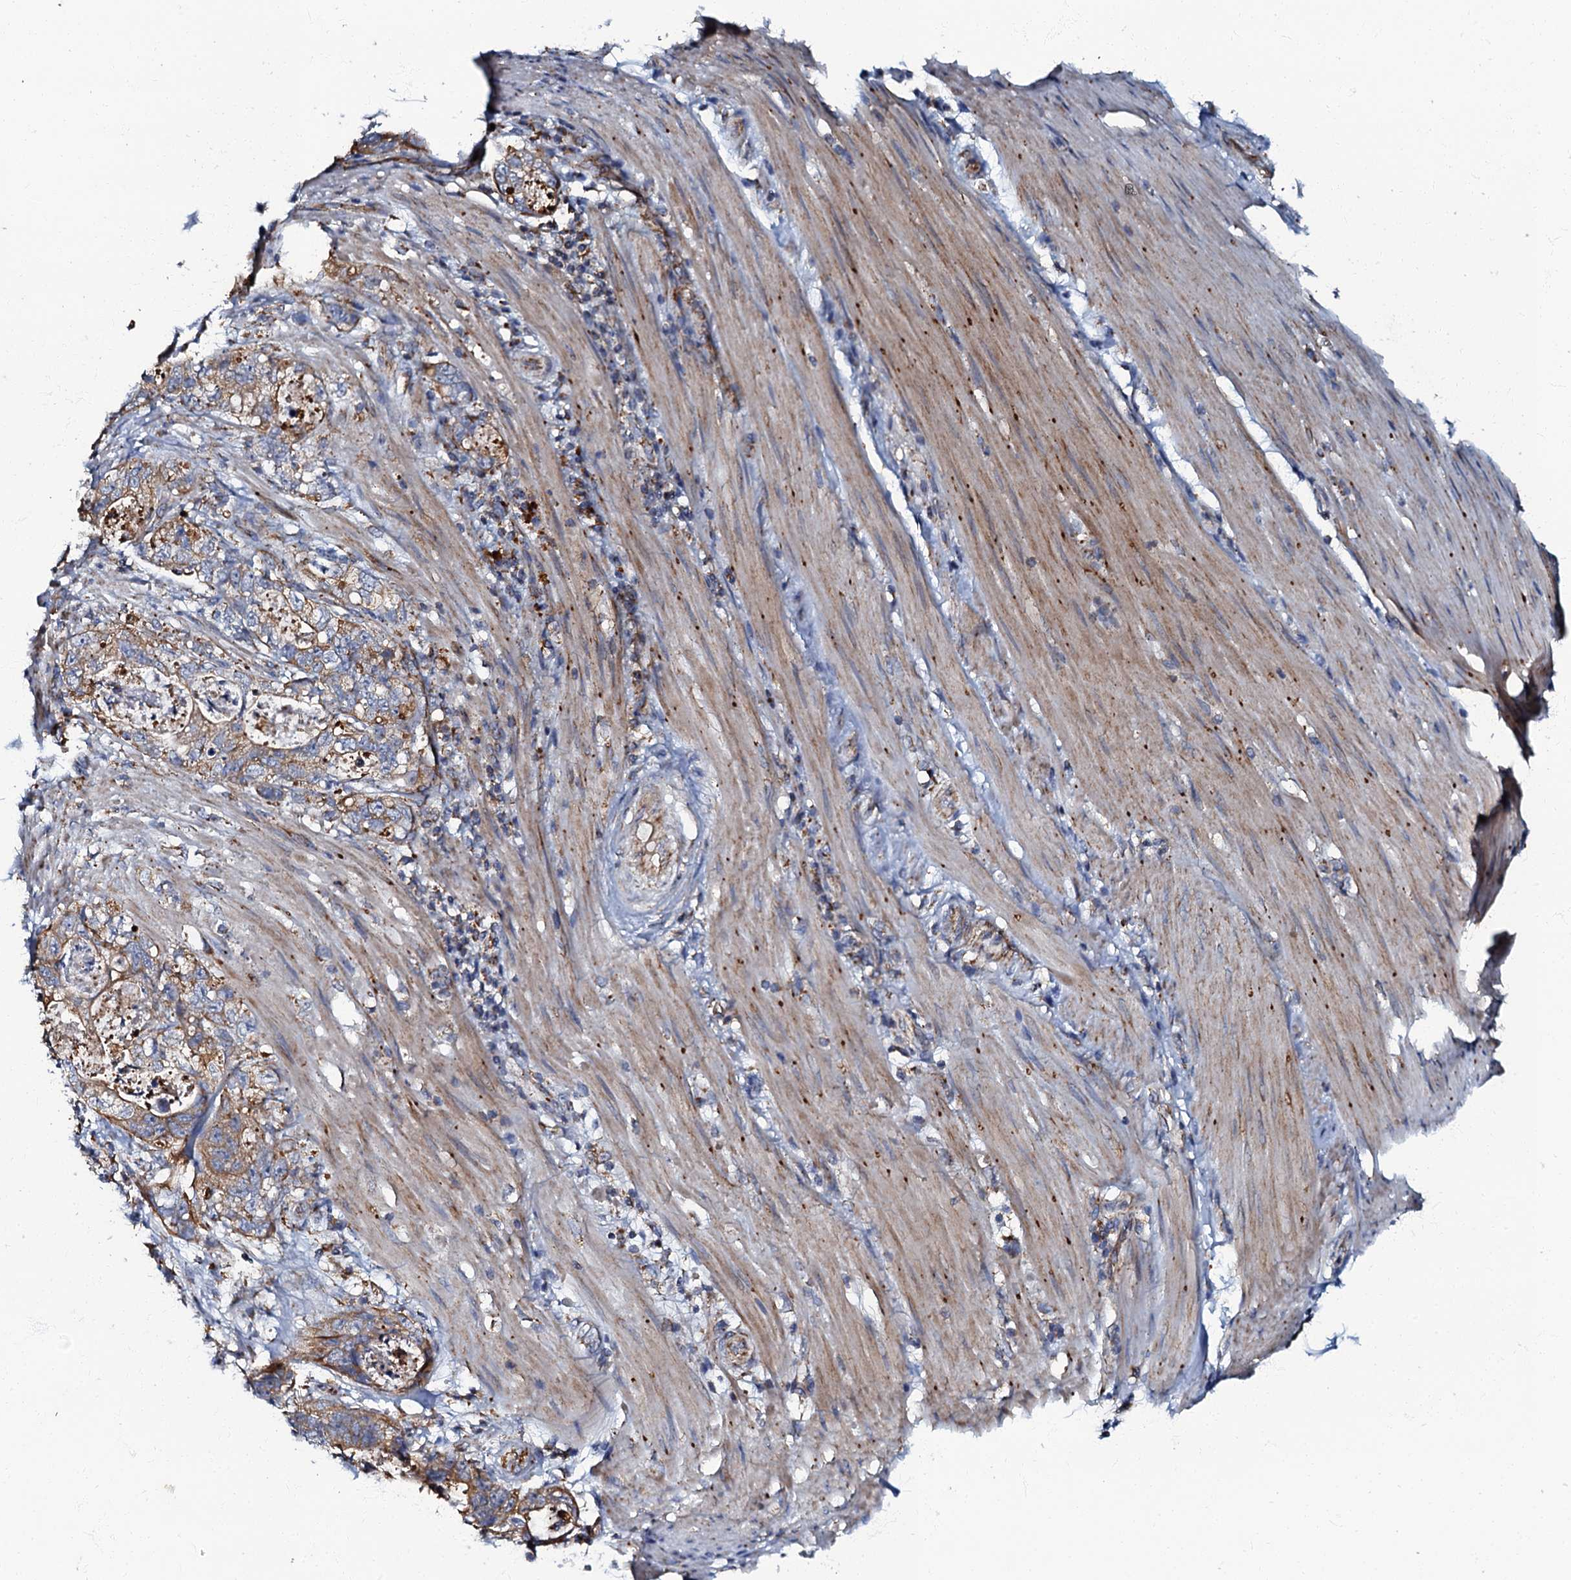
{"staining": {"intensity": "moderate", "quantity": ">75%", "location": "cytoplasmic/membranous"}, "tissue": "stomach cancer", "cell_type": "Tumor cells", "image_type": "cancer", "snomed": [{"axis": "morphology", "description": "Normal tissue, NOS"}, {"axis": "morphology", "description": "Adenocarcinoma, NOS"}, {"axis": "topography", "description": "Stomach"}], "caption": "Protein staining shows moderate cytoplasmic/membranous expression in approximately >75% of tumor cells in stomach cancer (adenocarcinoma).", "gene": "NDUFA12", "patient": {"sex": "female", "age": 89}}